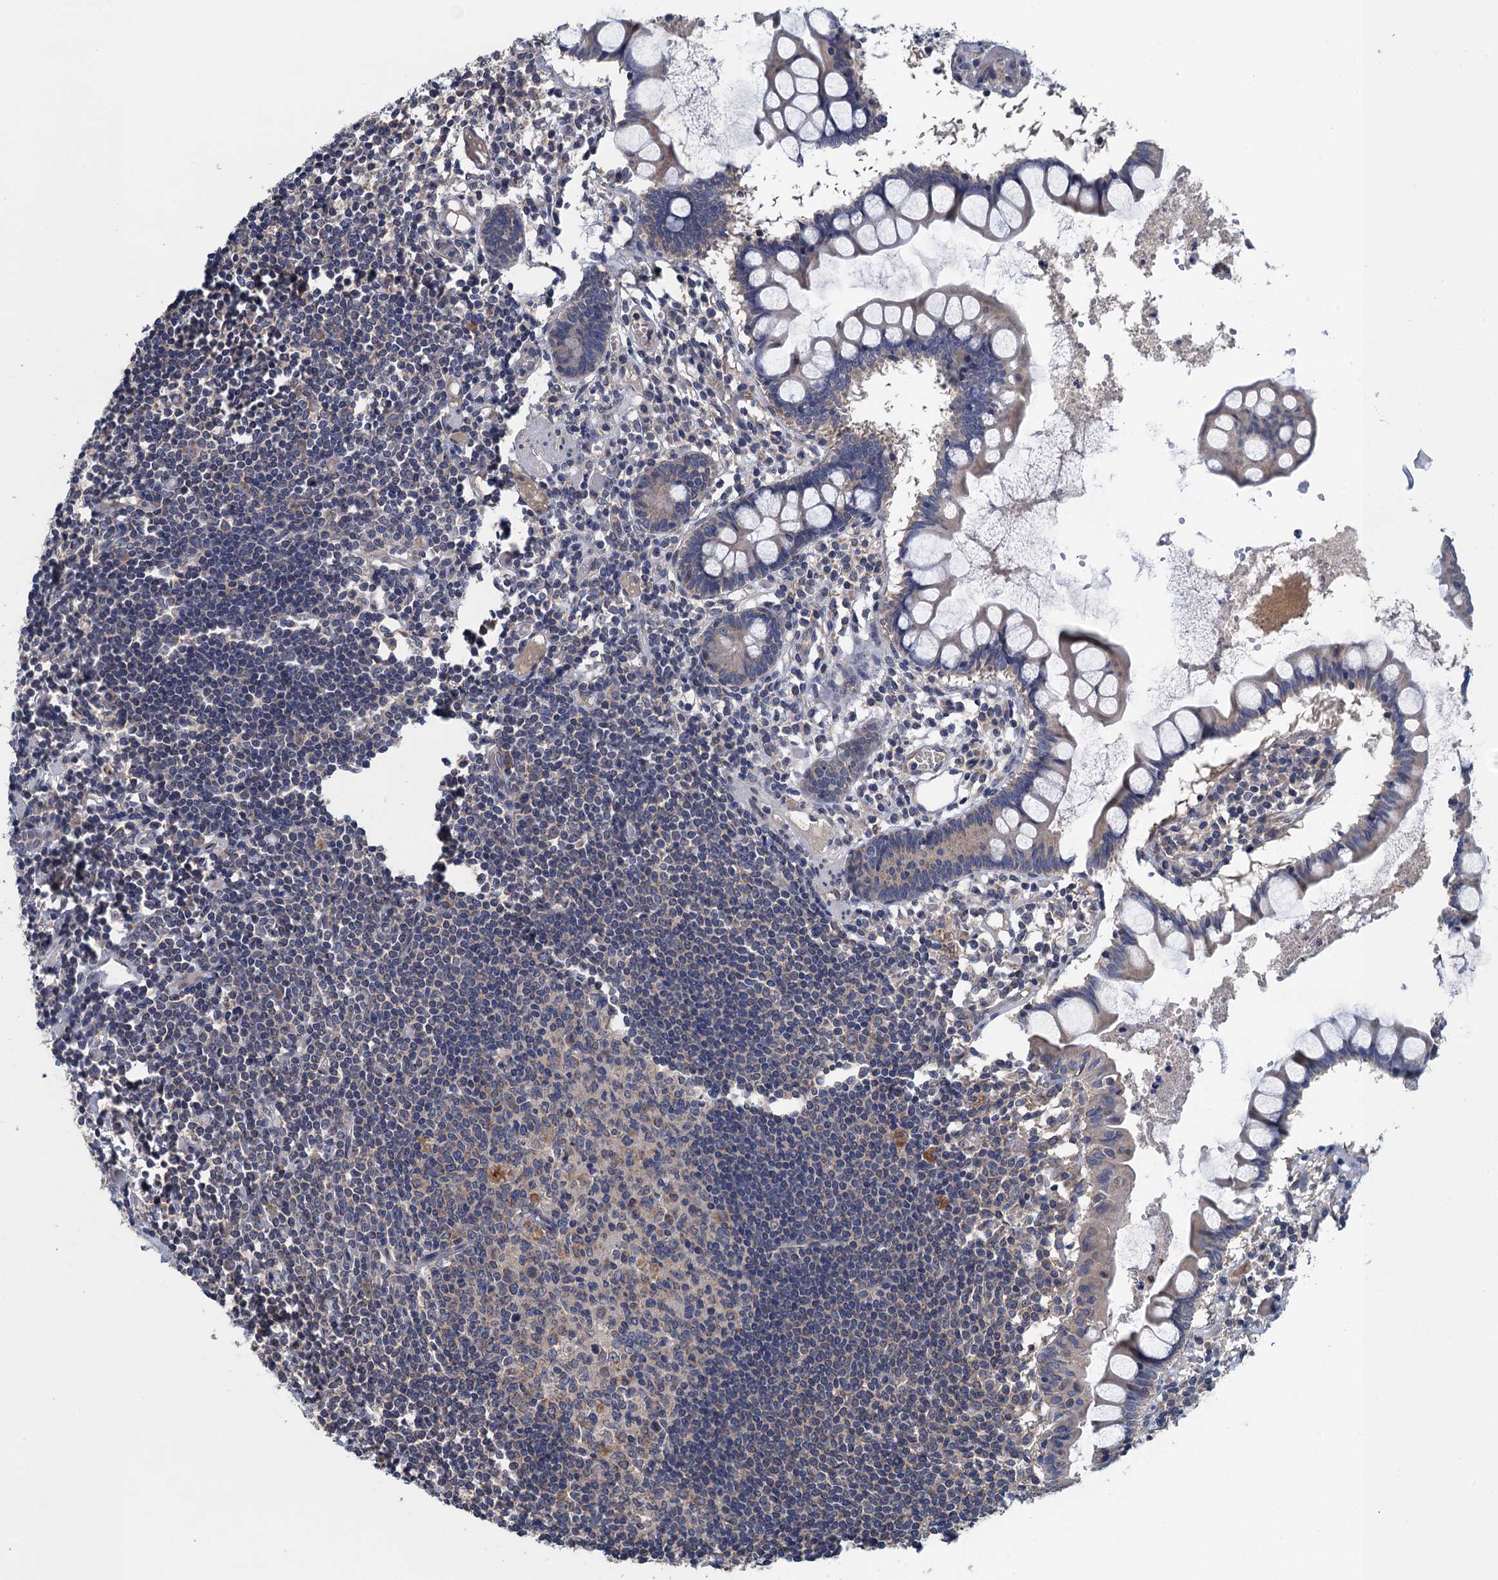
{"staining": {"intensity": "negative", "quantity": "none", "location": "none"}, "tissue": "colon", "cell_type": "Endothelial cells", "image_type": "normal", "snomed": [{"axis": "morphology", "description": "Normal tissue, NOS"}, {"axis": "morphology", "description": "Adenocarcinoma, NOS"}, {"axis": "topography", "description": "Colon"}], "caption": "DAB immunohistochemical staining of normal colon demonstrates no significant positivity in endothelial cells. (Stains: DAB immunohistochemistry with hematoxylin counter stain, Microscopy: brightfield microscopy at high magnification).", "gene": "CTU2", "patient": {"sex": "female", "age": 55}}